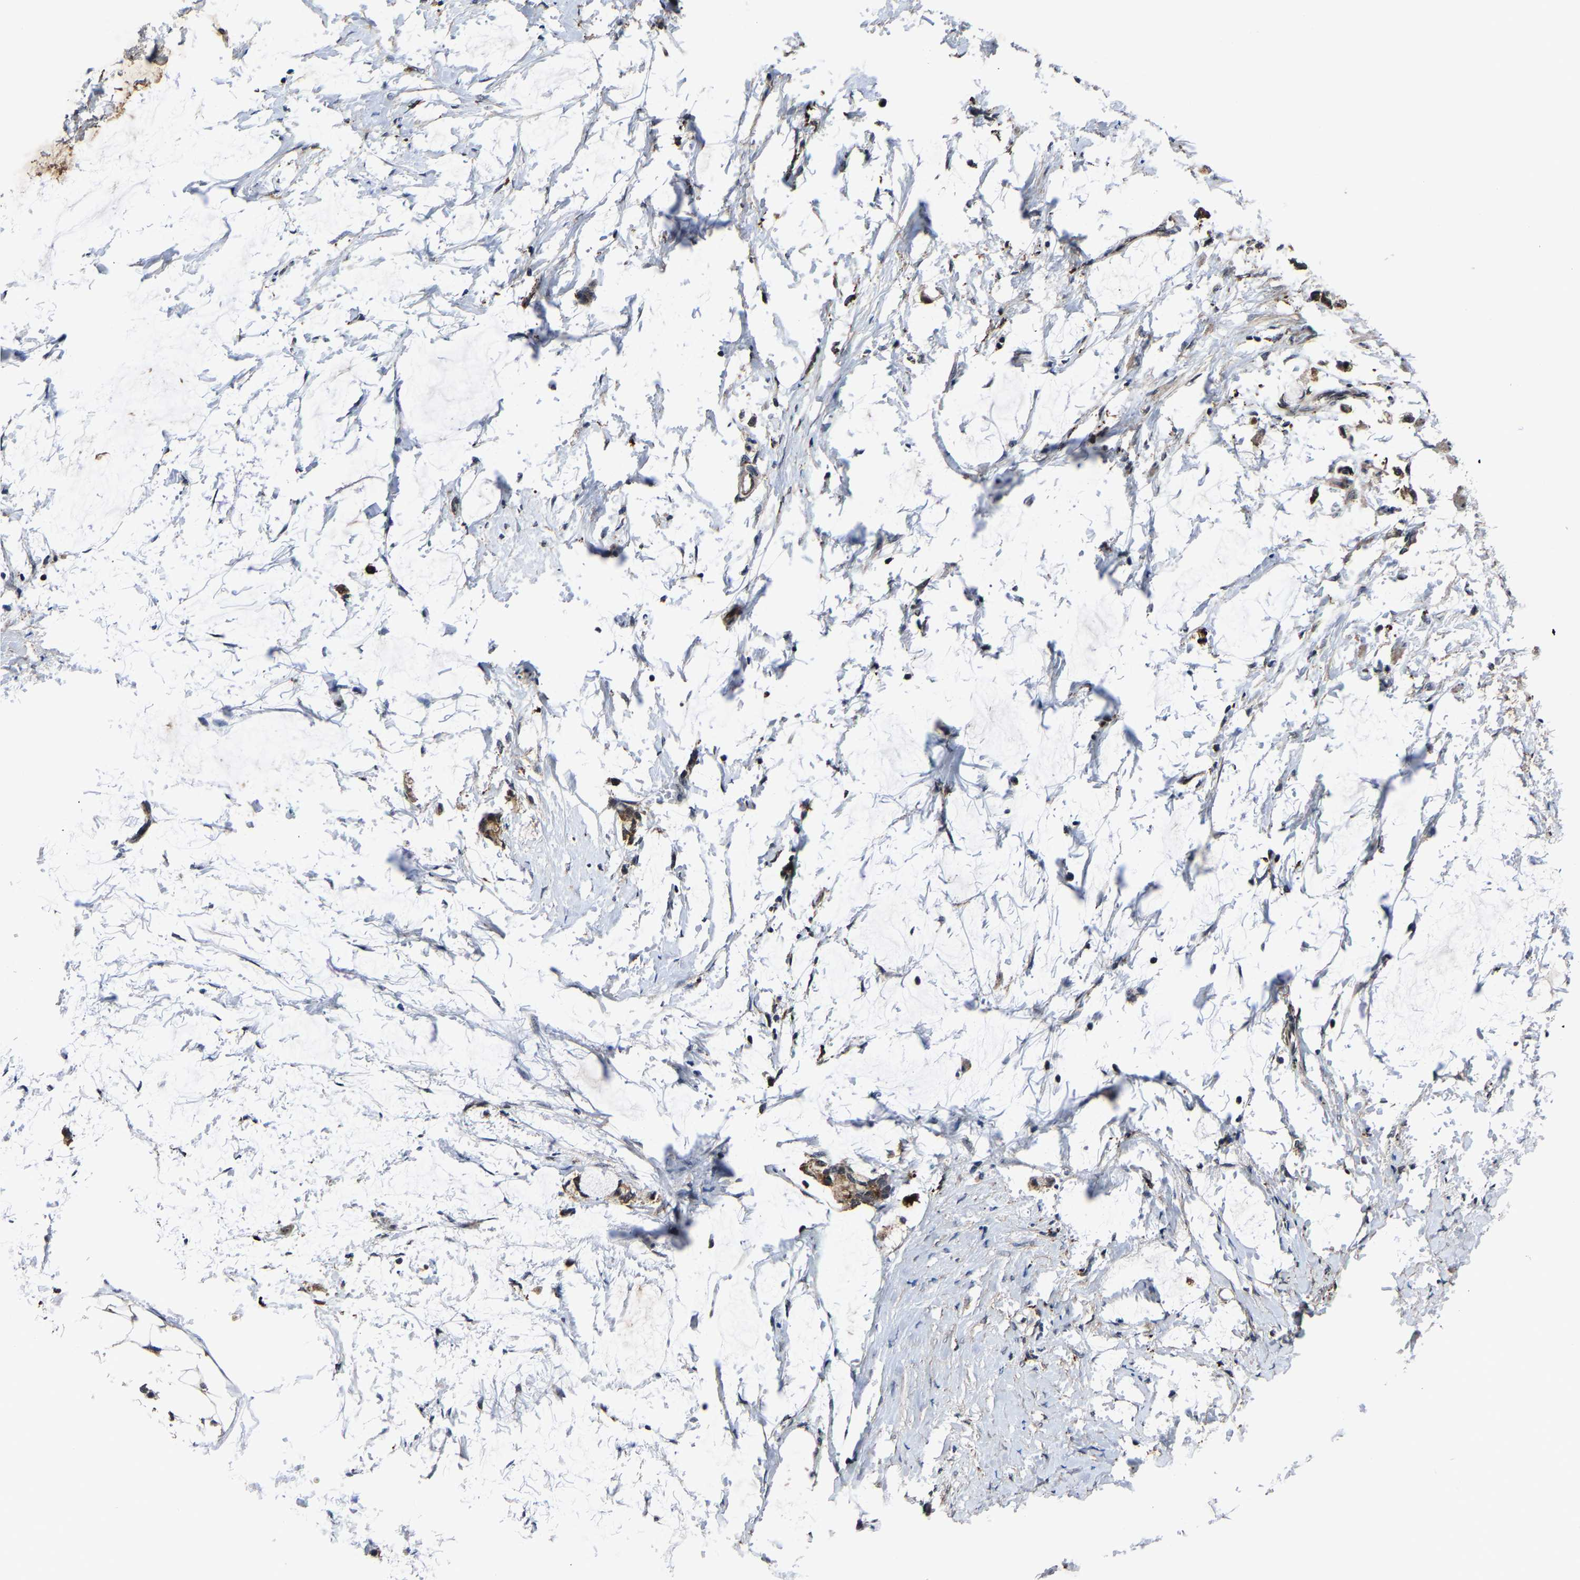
{"staining": {"intensity": "weak", "quantity": "<25%", "location": "cytoplasmic/membranous"}, "tissue": "smooth muscle", "cell_type": "Smooth muscle cells", "image_type": "normal", "snomed": [{"axis": "morphology", "description": "Normal tissue, NOS"}, {"axis": "morphology", "description": "Adenocarcinoma, NOS"}, {"axis": "topography", "description": "Smooth muscle"}, {"axis": "topography", "description": "Colon"}], "caption": "This is a micrograph of IHC staining of normal smooth muscle, which shows no expression in smooth muscle cells.", "gene": "ZCCHC7", "patient": {"sex": "male", "age": 14}}